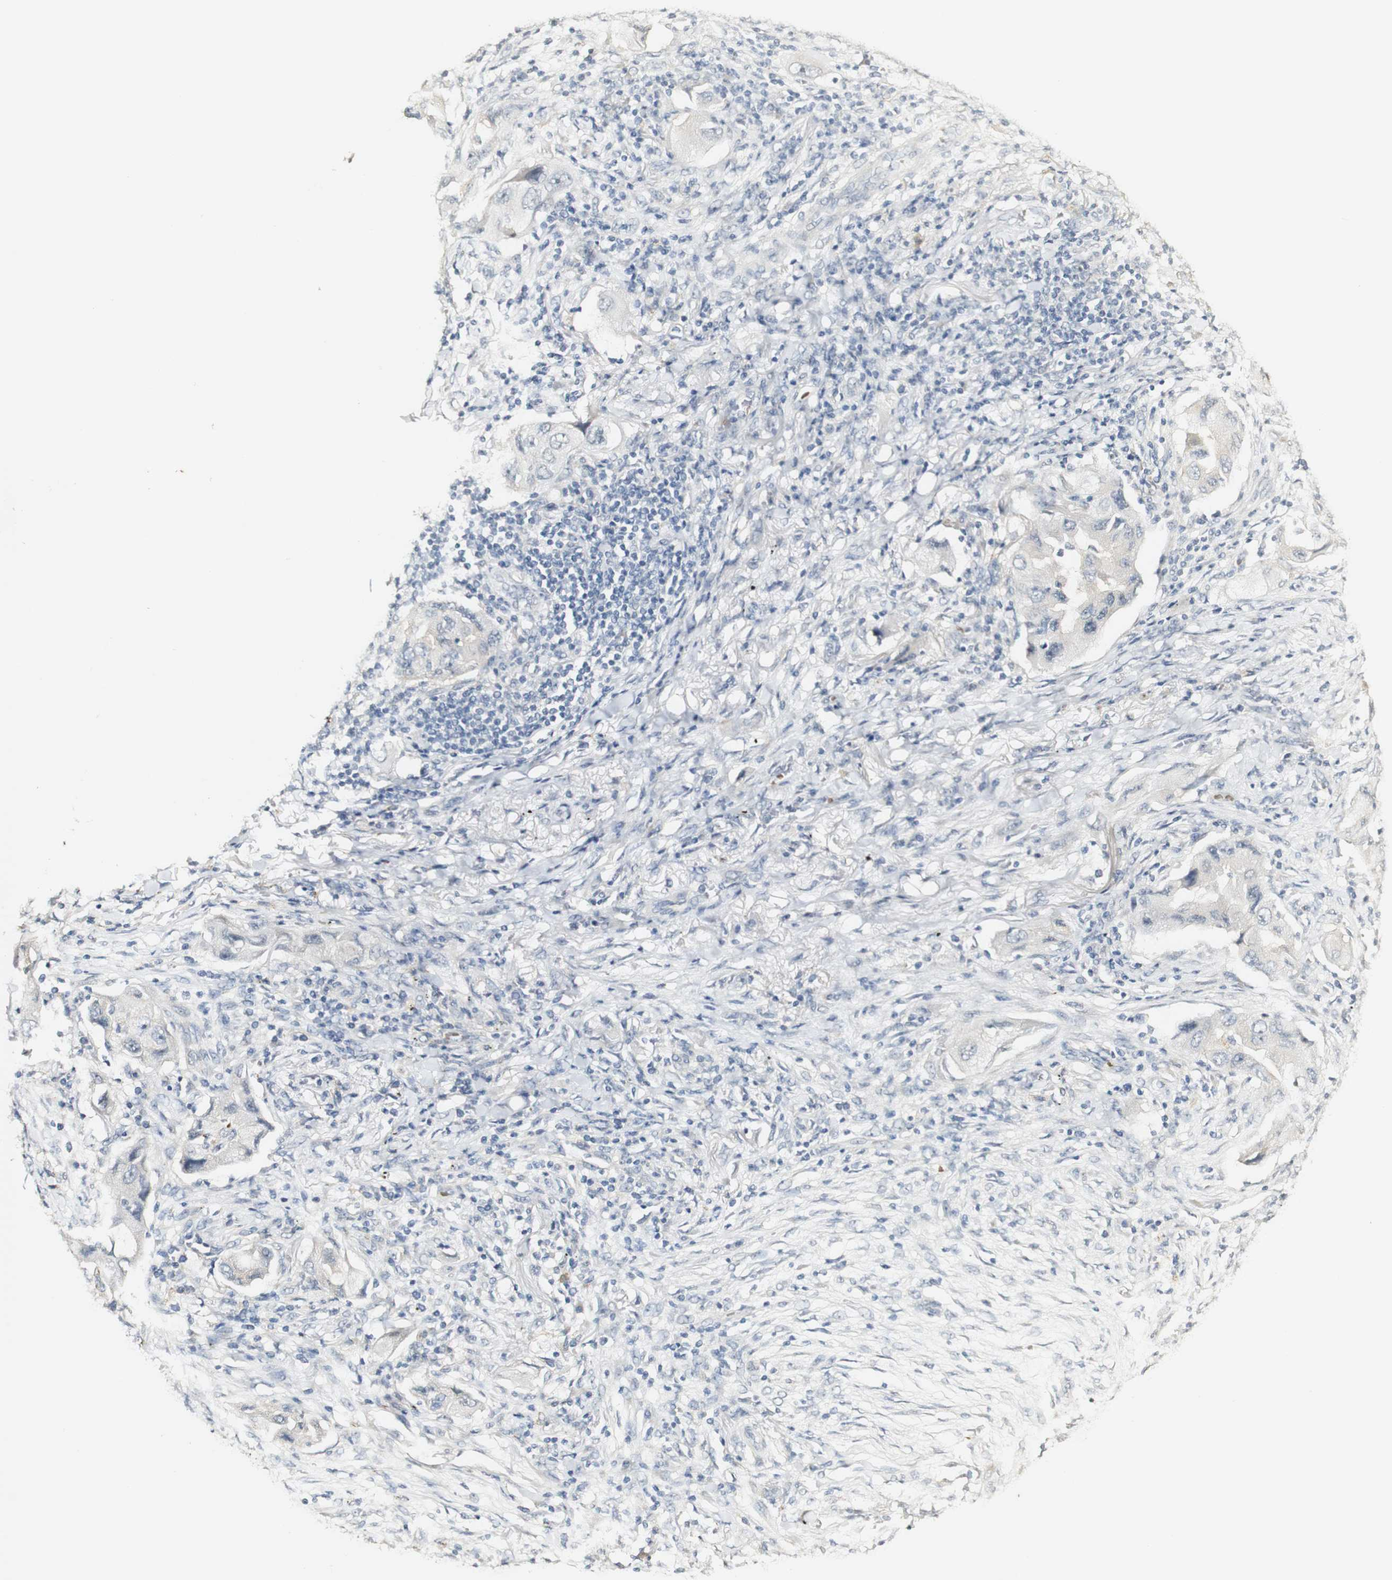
{"staining": {"intensity": "weak", "quantity": "<25%", "location": "cytoplasmic/membranous"}, "tissue": "lung cancer", "cell_type": "Tumor cells", "image_type": "cancer", "snomed": [{"axis": "morphology", "description": "Adenocarcinoma, NOS"}, {"axis": "topography", "description": "Lung"}], "caption": "IHC micrograph of neoplastic tissue: human lung adenocarcinoma stained with DAB shows no significant protein expression in tumor cells. Nuclei are stained in blue.", "gene": "SYT7", "patient": {"sex": "female", "age": 65}}